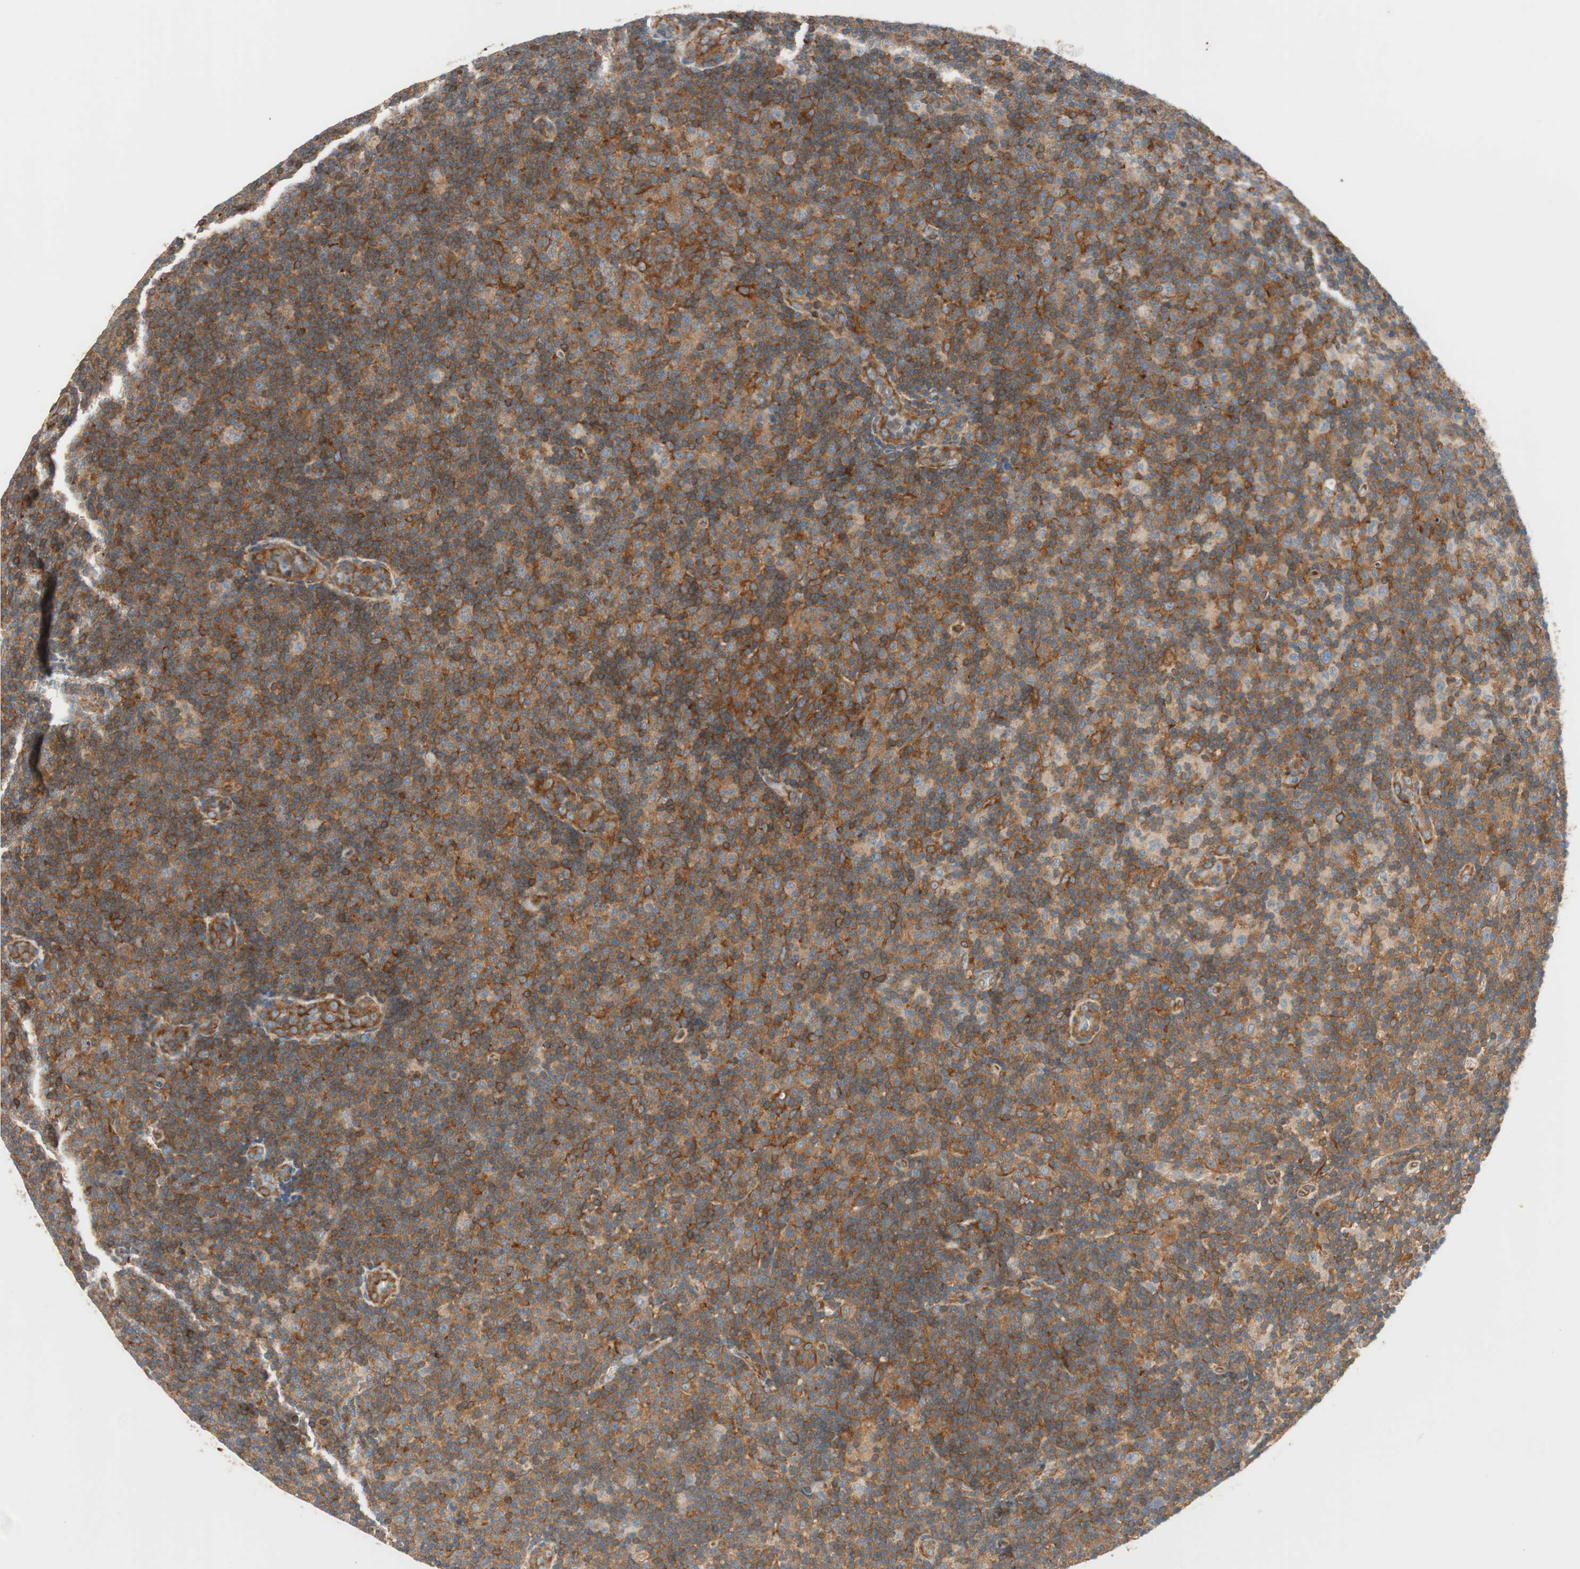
{"staining": {"intensity": "strong", "quantity": ">75%", "location": "cytoplasmic/membranous"}, "tissue": "lymphoma", "cell_type": "Tumor cells", "image_type": "cancer", "snomed": [{"axis": "morphology", "description": "Malignant lymphoma, non-Hodgkin's type, Low grade"}, {"axis": "topography", "description": "Lymph node"}], "caption": "DAB (3,3'-diaminobenzidine) immunohistochemical staining of human lymphoma shows strong cytoplasmic/membranous protein expression in about >75% of tumor cells. (Brightfield microscopy of DAB IHC at high magnification).", "gene": "WASL", "patient": {"sex": "male", "age": 83}}